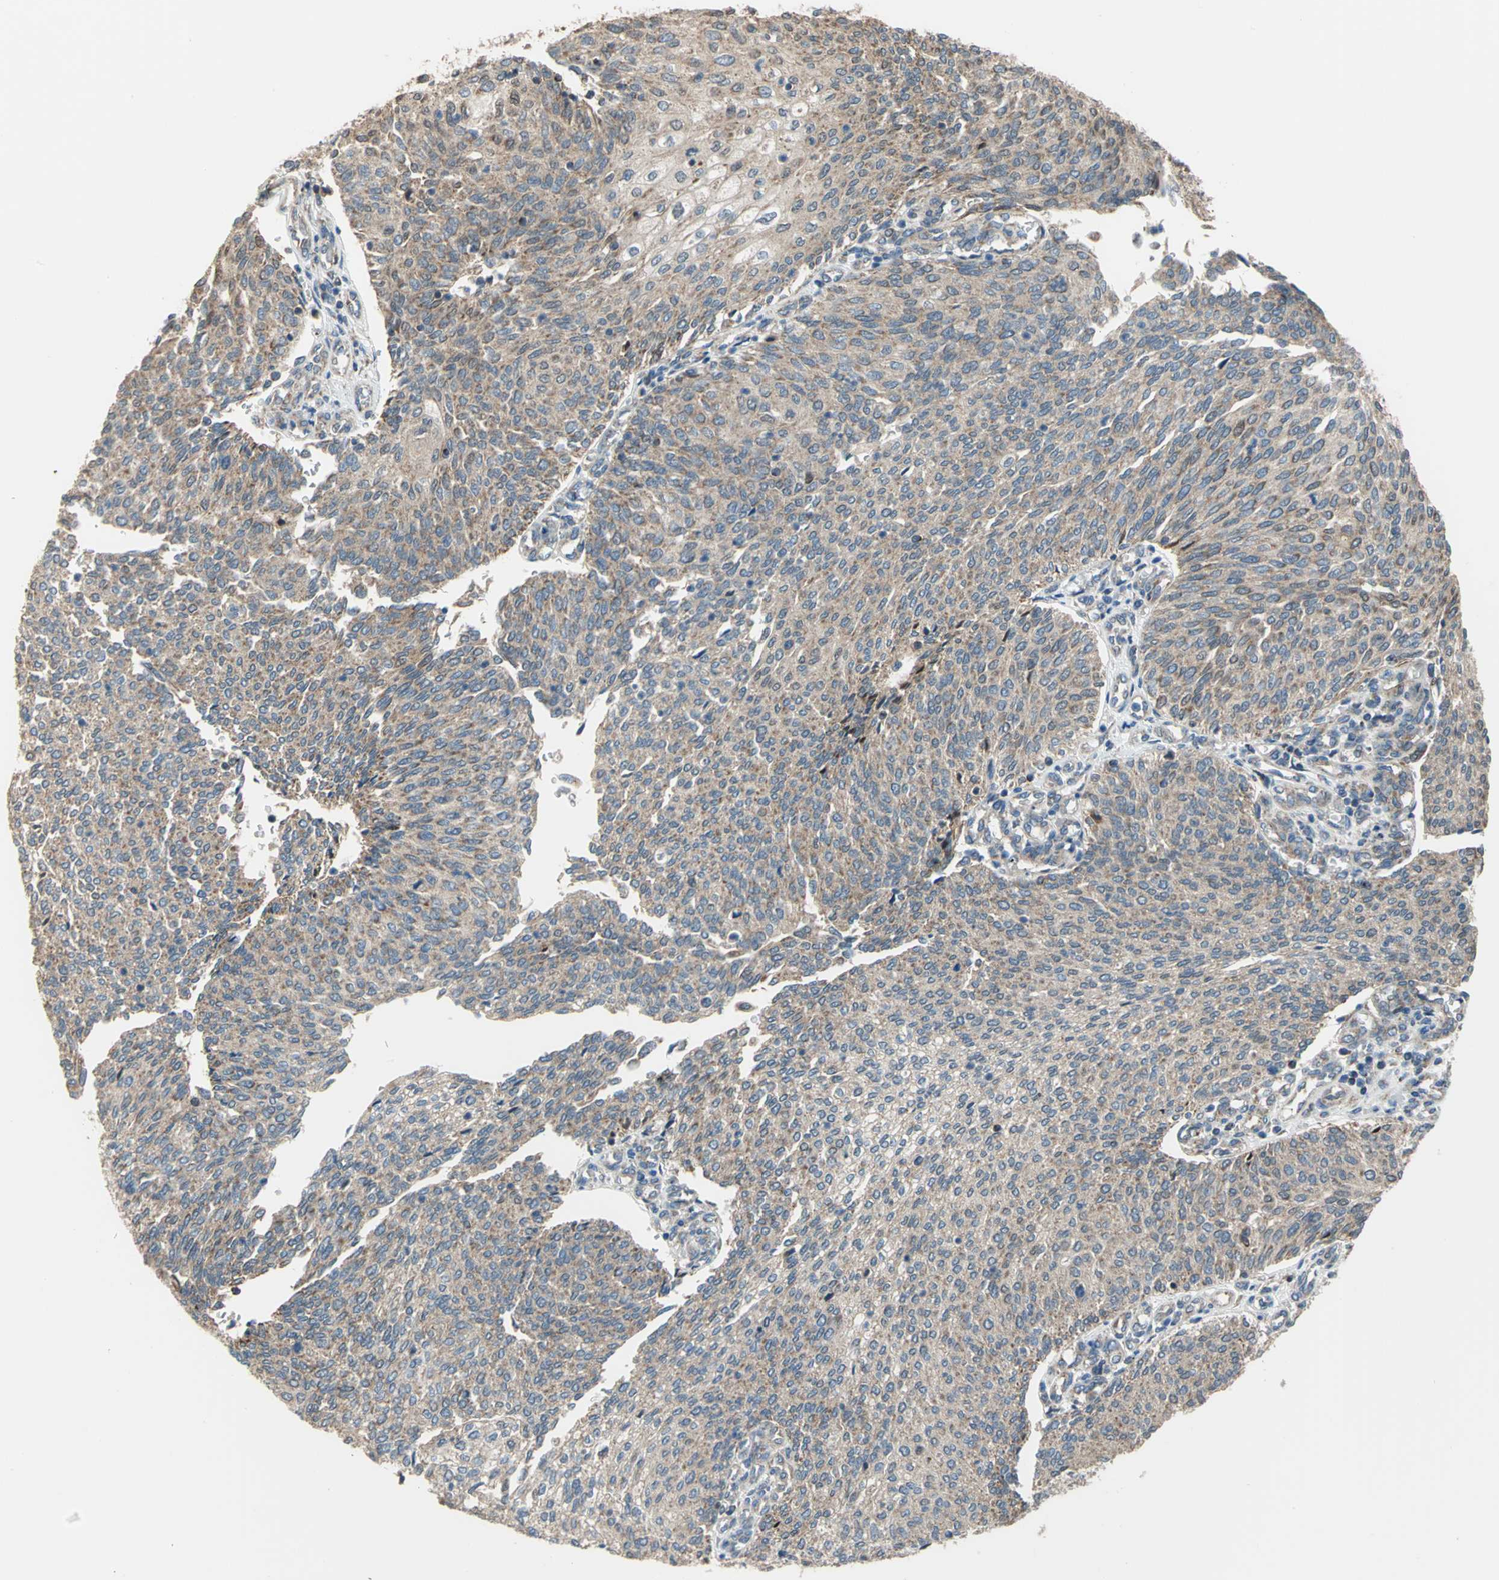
{"staining": {"intensity": "moderate", "quantity": ">75%", "location": "cytoplasmic/membranous"}, "tissue": "urothelial cancer", "cell_type": "Tumor cells", "image_type": "cancer", "snomed": [{"axis": "morphology", "description": "Urothelial carcinoma, Low grade"}, {"axis": "topography", "description": "Urinary bladder"}], "caption": "IHC of human low-grade urothelial carcinoma displays medium levels of moderate cytoplasmic/membranous positivity in approximately >75% of tumor cells. The protein of interest is shown in brown color, while the nuclei are stained blue.", "gene": "TRAK1", "patient": {"sex": "female", "age": 79}}